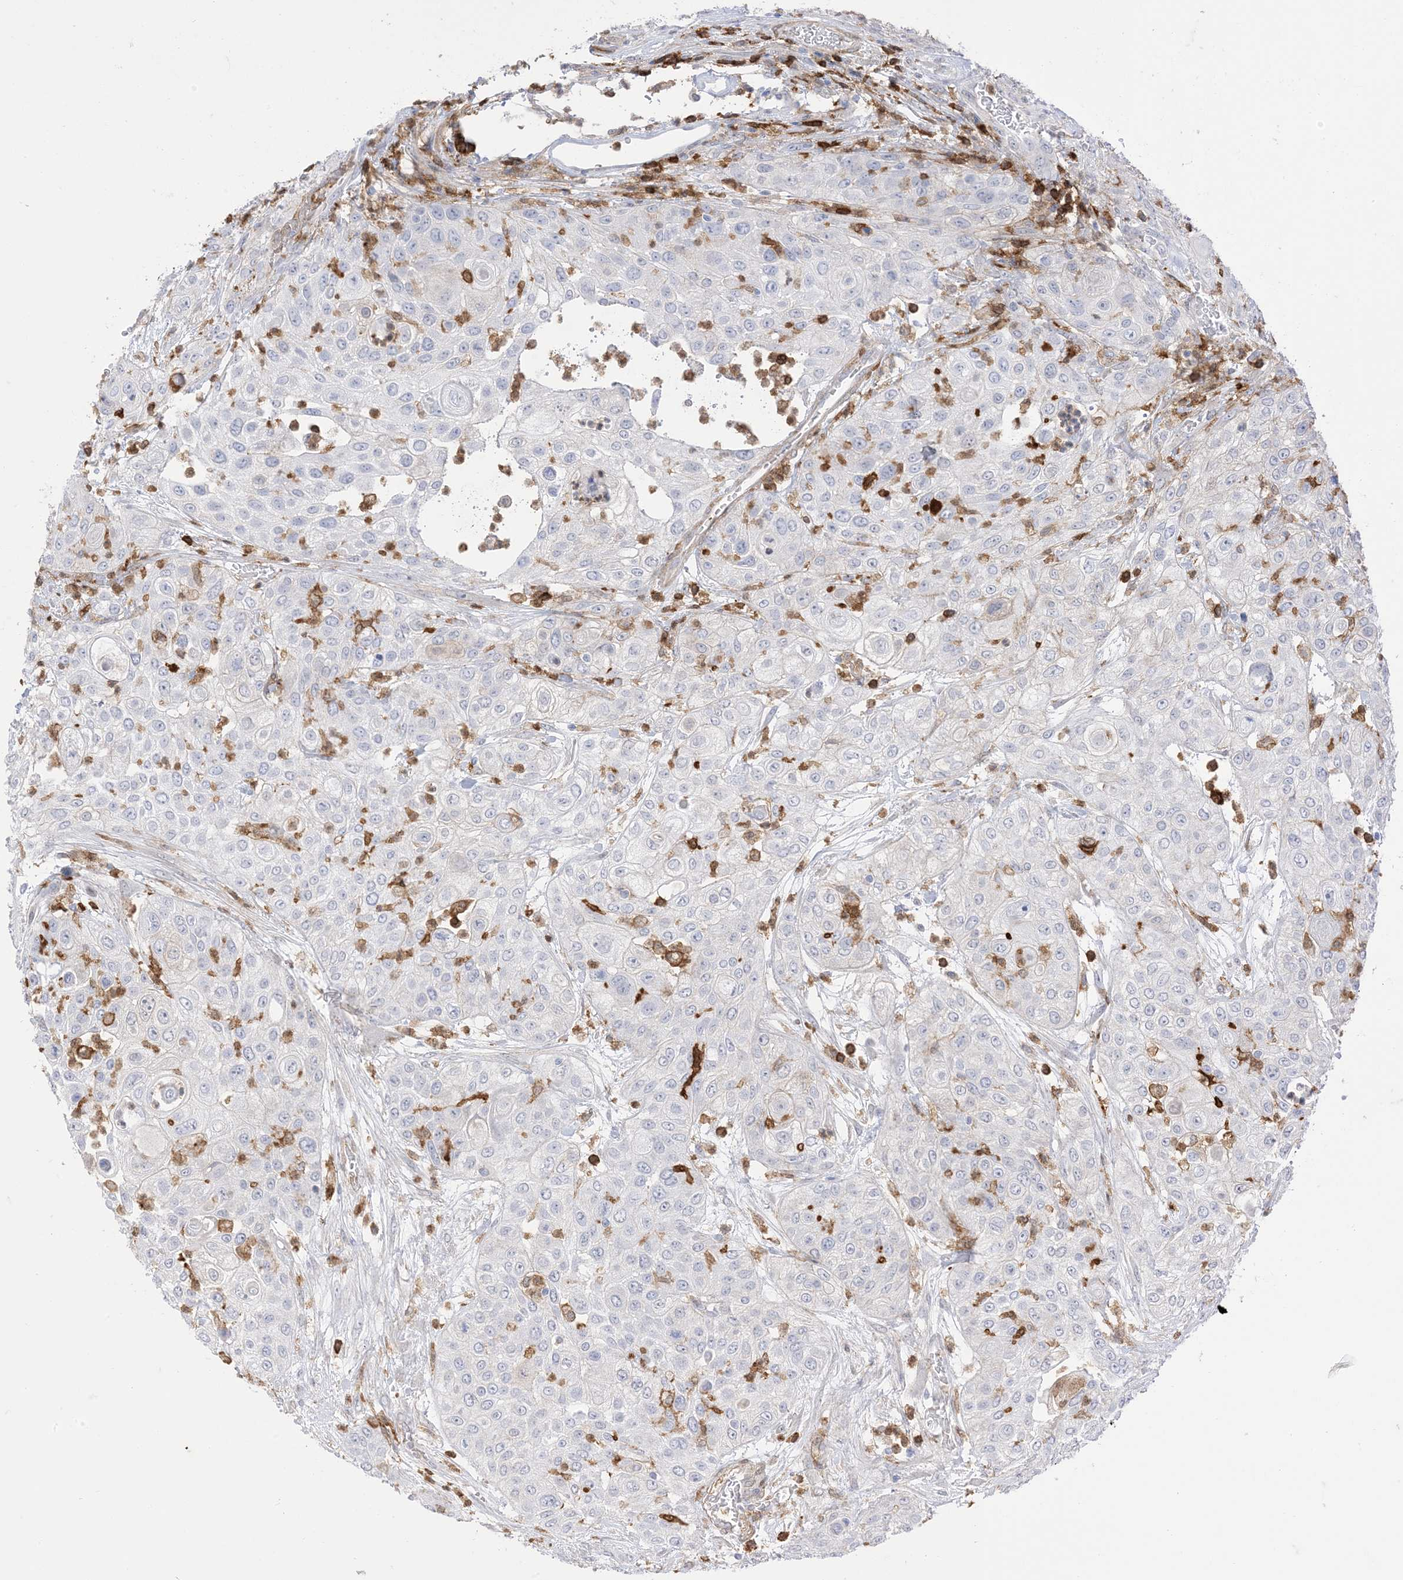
{"staining": {"intensity": "negative", "quantity": "none", "location": "none"}, "tissue": "urothelial cancer", "cell_type": "Tumor cells", "image_type": "cancer", "snomed": [{"axis": "morphology", "description": "Urothelial carcinoma, High grade"}, {"axis": "topography", "description": "Urinary bladder"}], "caption": "Immunohistochemistry of urothelial cancer displays no staining in tumor cells. The staining is performed using DAB brown chromogen with nuclei counter-stained in using hematoxylin.", "gene": "GSN", "patient": {"sex": "female", "age": 79}}